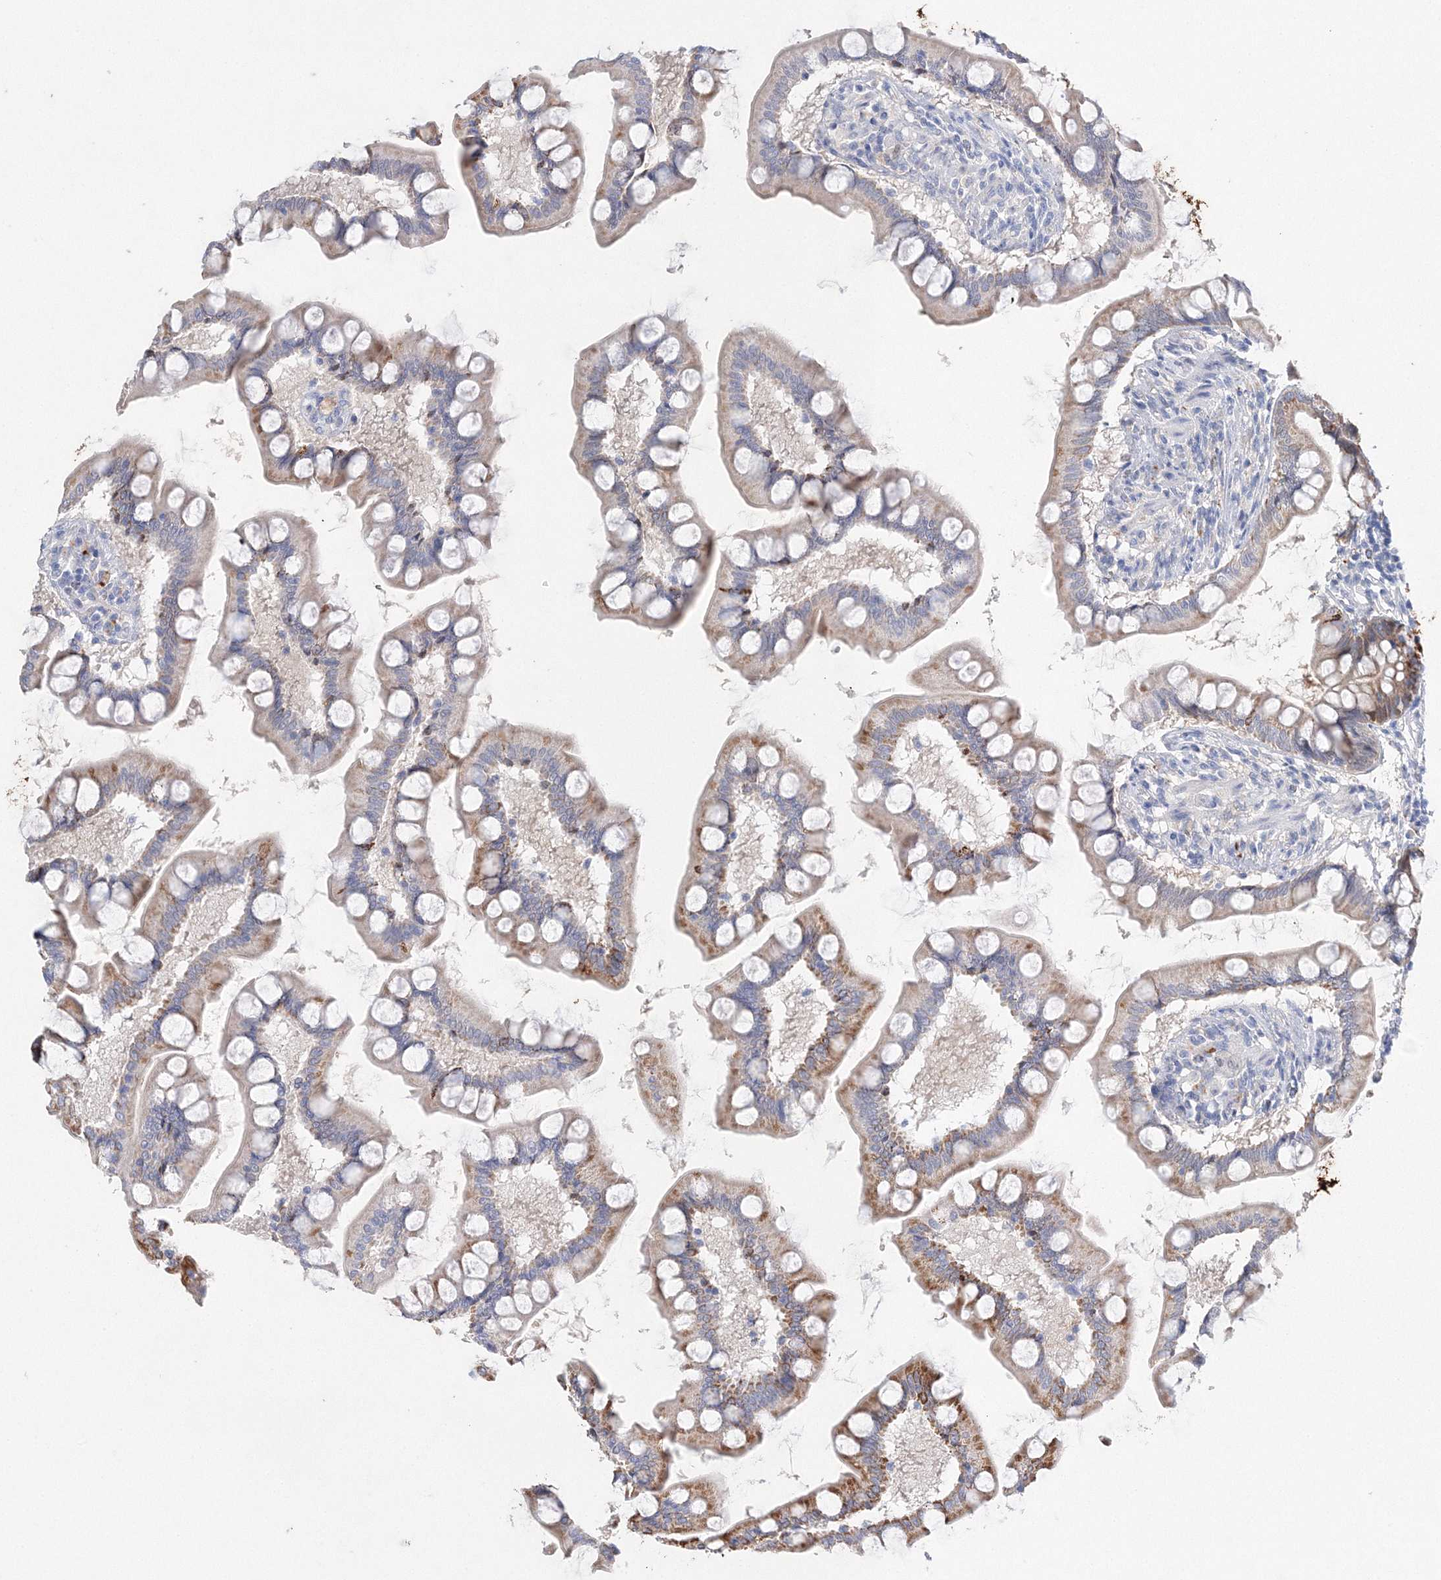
{"staining": {"intensity": "strong", "quantity": "25%-75%", "location": "cytoplasmic/membranous"}, "tissue": "small intestine", "cell_type": "Glandular cells", "image_type": "normal", "snomed": [{"axis": "morphology", "description": "Normal tissue, NOS"}, {"axis": "topography", "description": "Small intestine"}], "caption": "IHC (DAB (3,3'-diaminobenzidine)) staining of normal human small intestine exhibits strong cytoplasmic/membranous protein positivity in approximately 25%-75% of glandular cells.", "gene": "HMGCS1", "patient": {"sex": "male", "age": 41}}